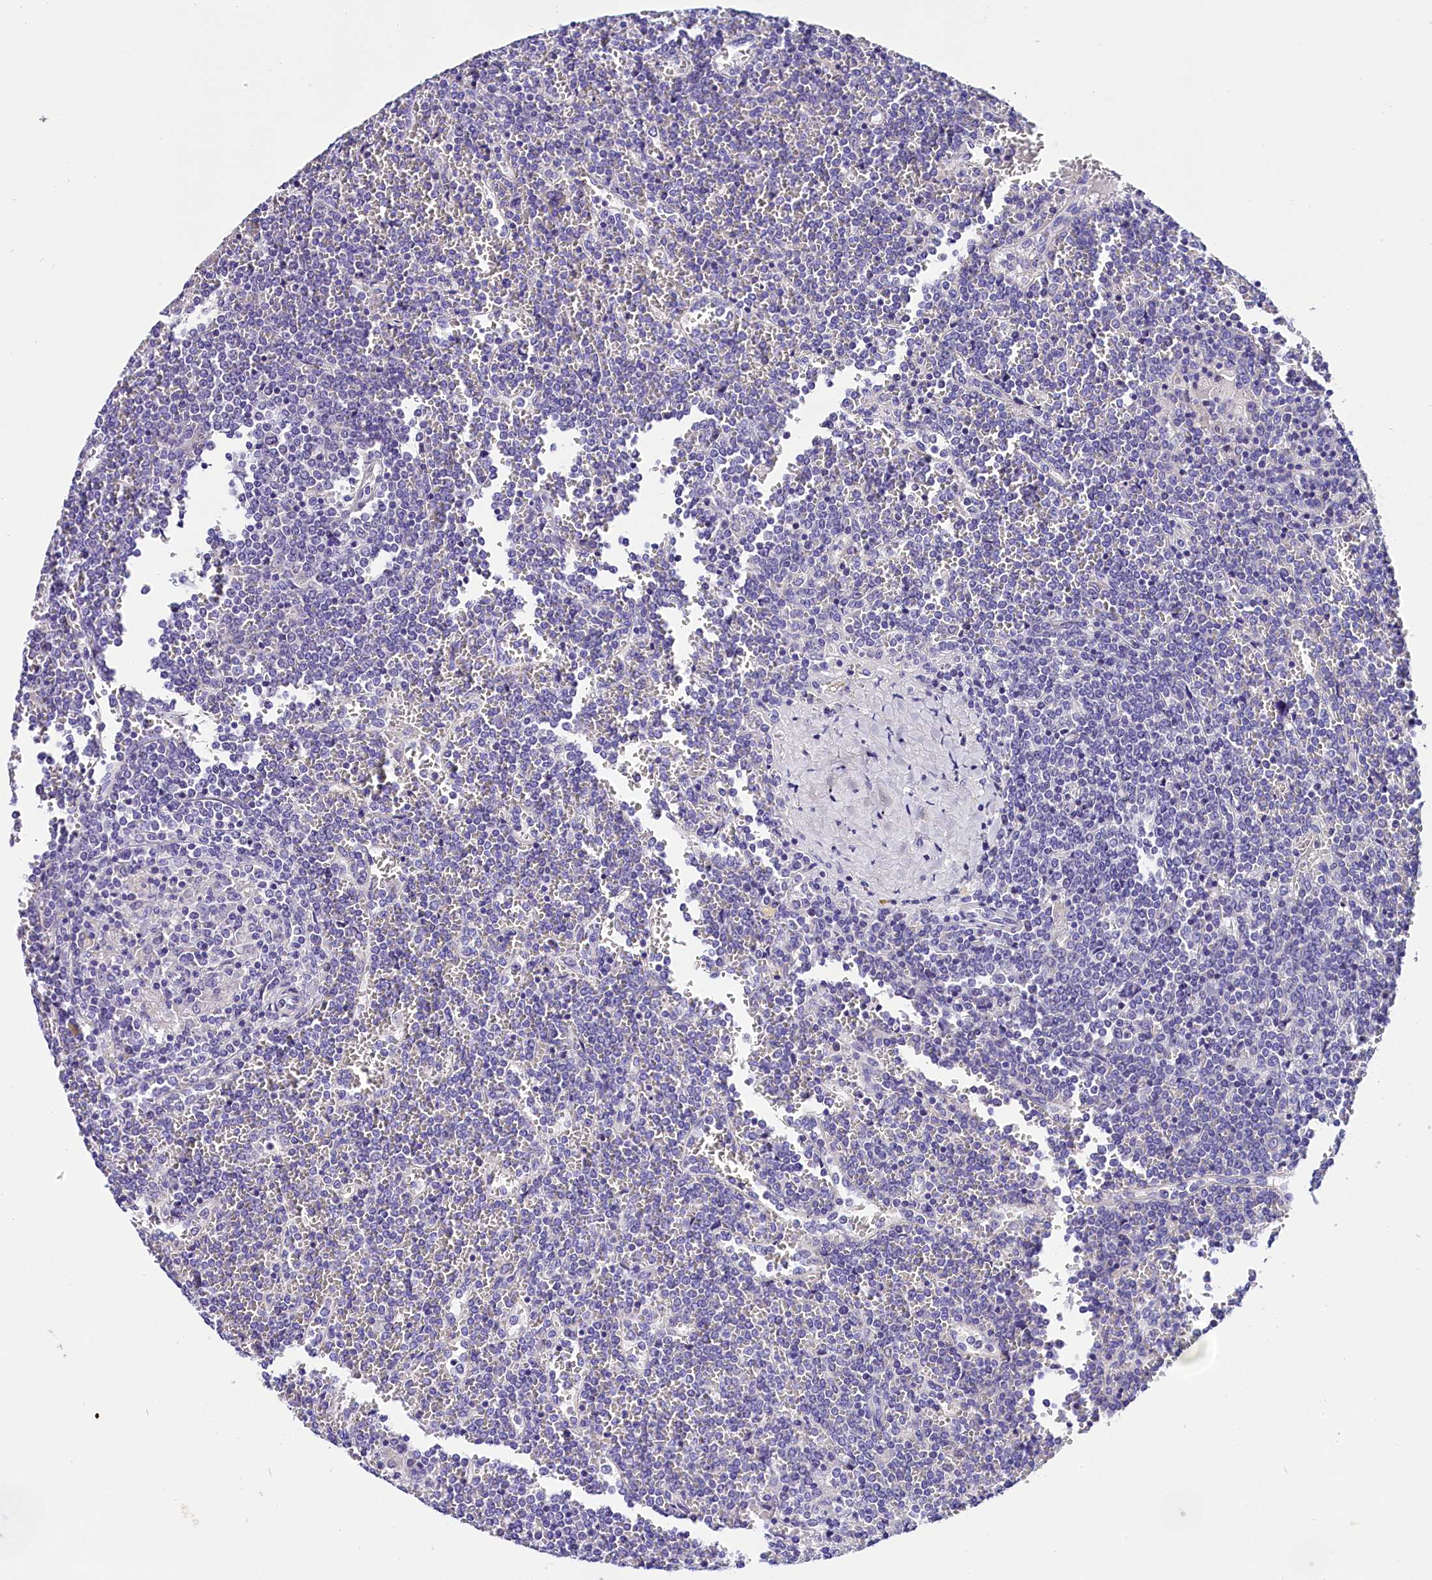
{"staining": {"intensity": "negative", "quantity": "none", "location": "none"}, "tissue": "lymphoma", "cell_type": "Tumor cells", "image_type": "cancer", "snomed": [{"axis": "morphology", "description": "Malignant lymphoma, non-Hodgkin's type, Low grade"}, {"axis": "topography", "description": "Spleen"}], "caption": "Human lymphoma stained for a protein using immunohistochemistry (IHC) demonstrates no positivity in tumor cells.", "gene": "ACAA2", "patient": {"sex": "female", "age": 19}}